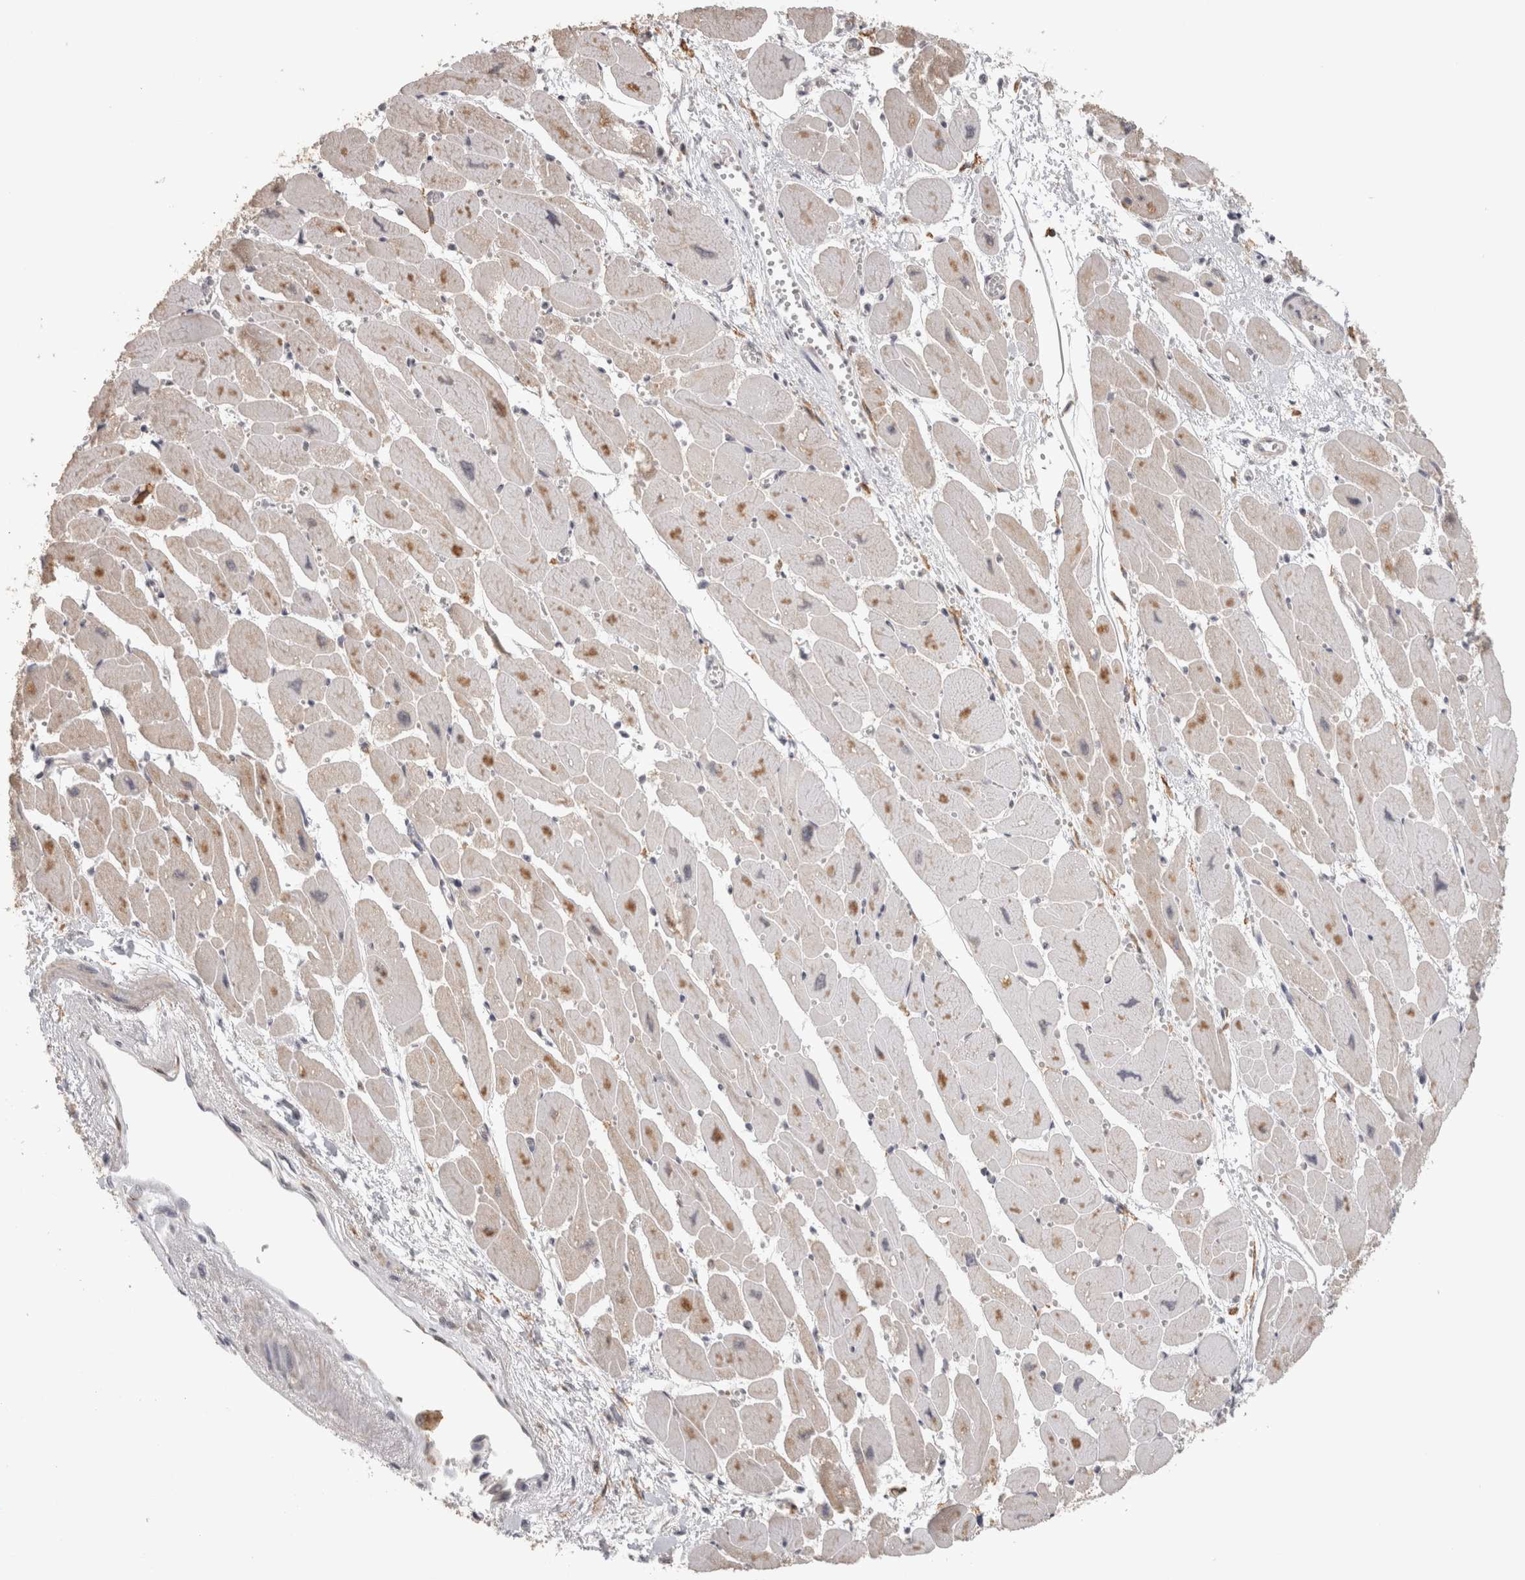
{"staining": {"intensity": "weak", "quantity": "<25%", "location": "cytoplasmic/membranous"}, "tissue": "heart muscle", "cell_type": "Cardiomyocytes", "image_type": "normal", "snomed": [{"axis": "morphology", "description": "Normal tissue, NOS"}, {"axis": "topography", "description": "Heart"}], "caption": "Human heart muscle stained for a protein using immunohistochemistry (IHC) shows no positivity in cardiomyocytes.", "gene": "HAVCR2", "patient": {"sex": "female", "age": 54}}